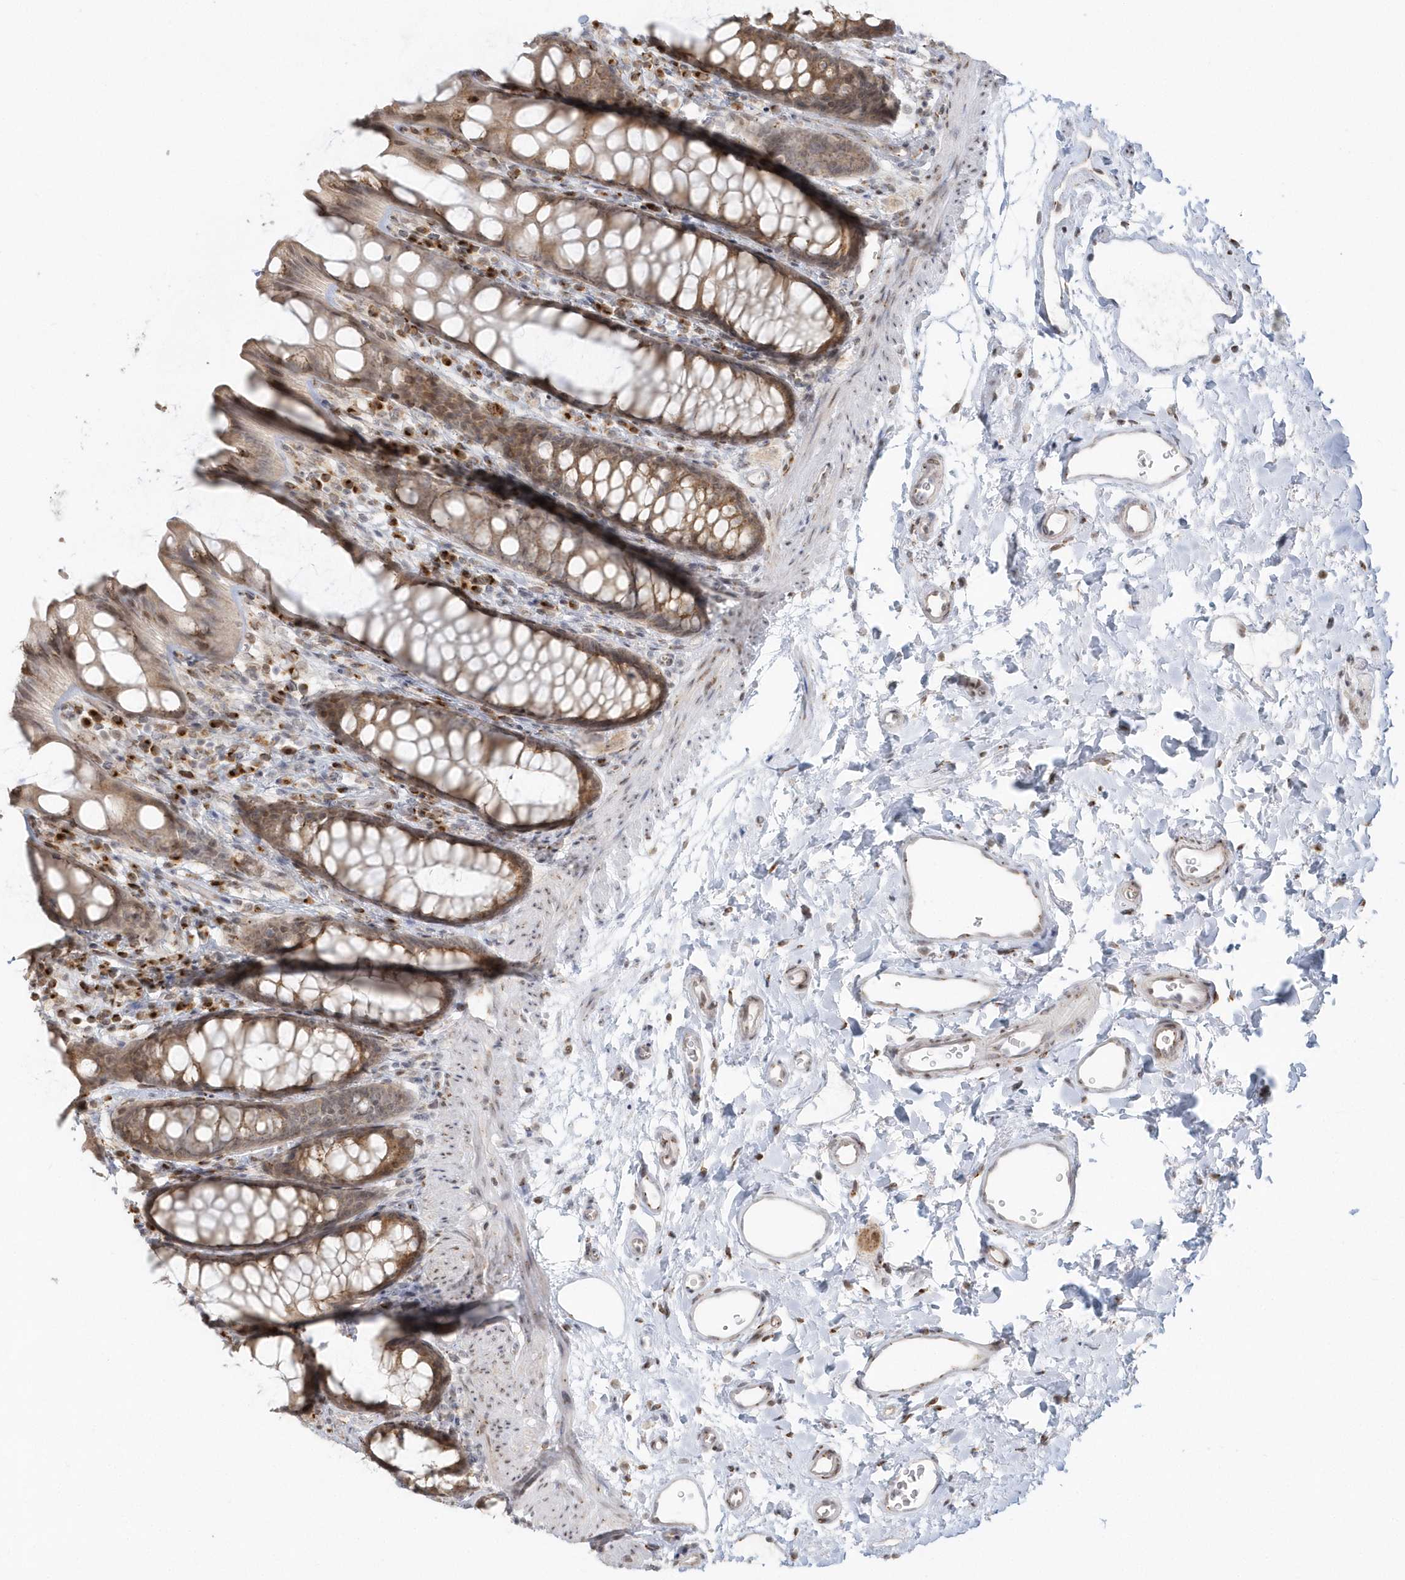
{"staining": {"intensity": "moderate", "quantity": ">75%", "location": "cytoplasmic/membranous"}, "tissue": "rectum", "cell_type": "Glandular cells", "image_type": "normal", "snomed": [{"axis": "morphology", "description": "Normal tissue, NOS"}, {"axis": "topography", "description": "Rectum"}], "caption": "Approximately >75% of glandular cells in benign rectum display moderate cytoplasmic/membranous protein staining as visualized by brown immunohistochemical staining.", "gene": "DHFR", "patient": {"sex": "female", "age": 65}}